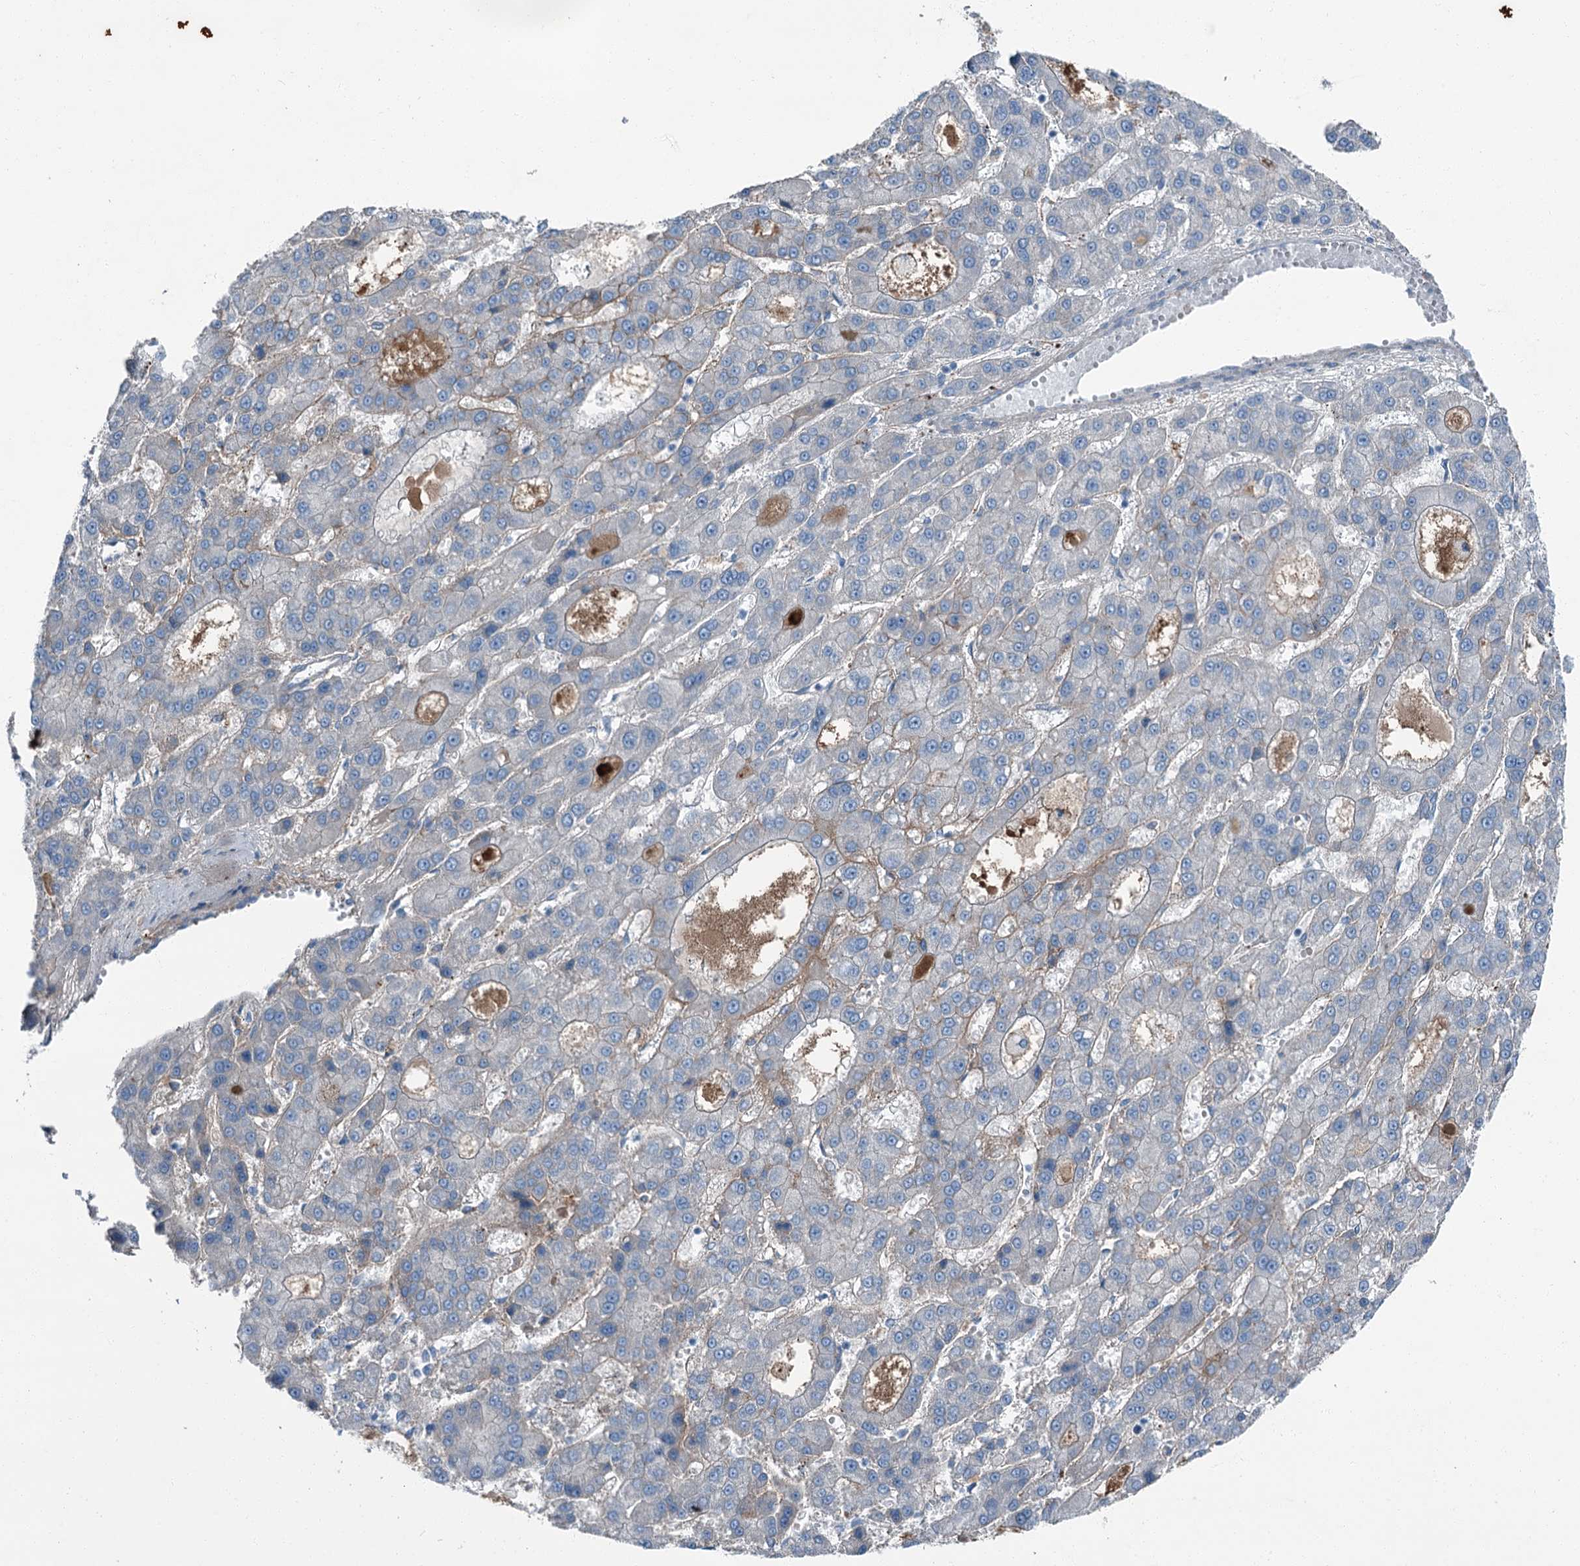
{"staining": {"intensity": "negative", "quantity": "none", "location": "none"}, "tissue": "liver cancer", "cell_type": "Tumor cells", "image_type": "cancer", "snomed": [{"axis": "morphology", "description": "Carcinoma, Hepatocellular, NOS"}, {"axis": "topography", "description": "Liver"}], "caption": "Histopathology image shows no significant protein expression in tumor cells of liver cancer (hepatocellular carcinoma).", "gene": "AXL", "patient": {"sex": "male", "age": 70}}